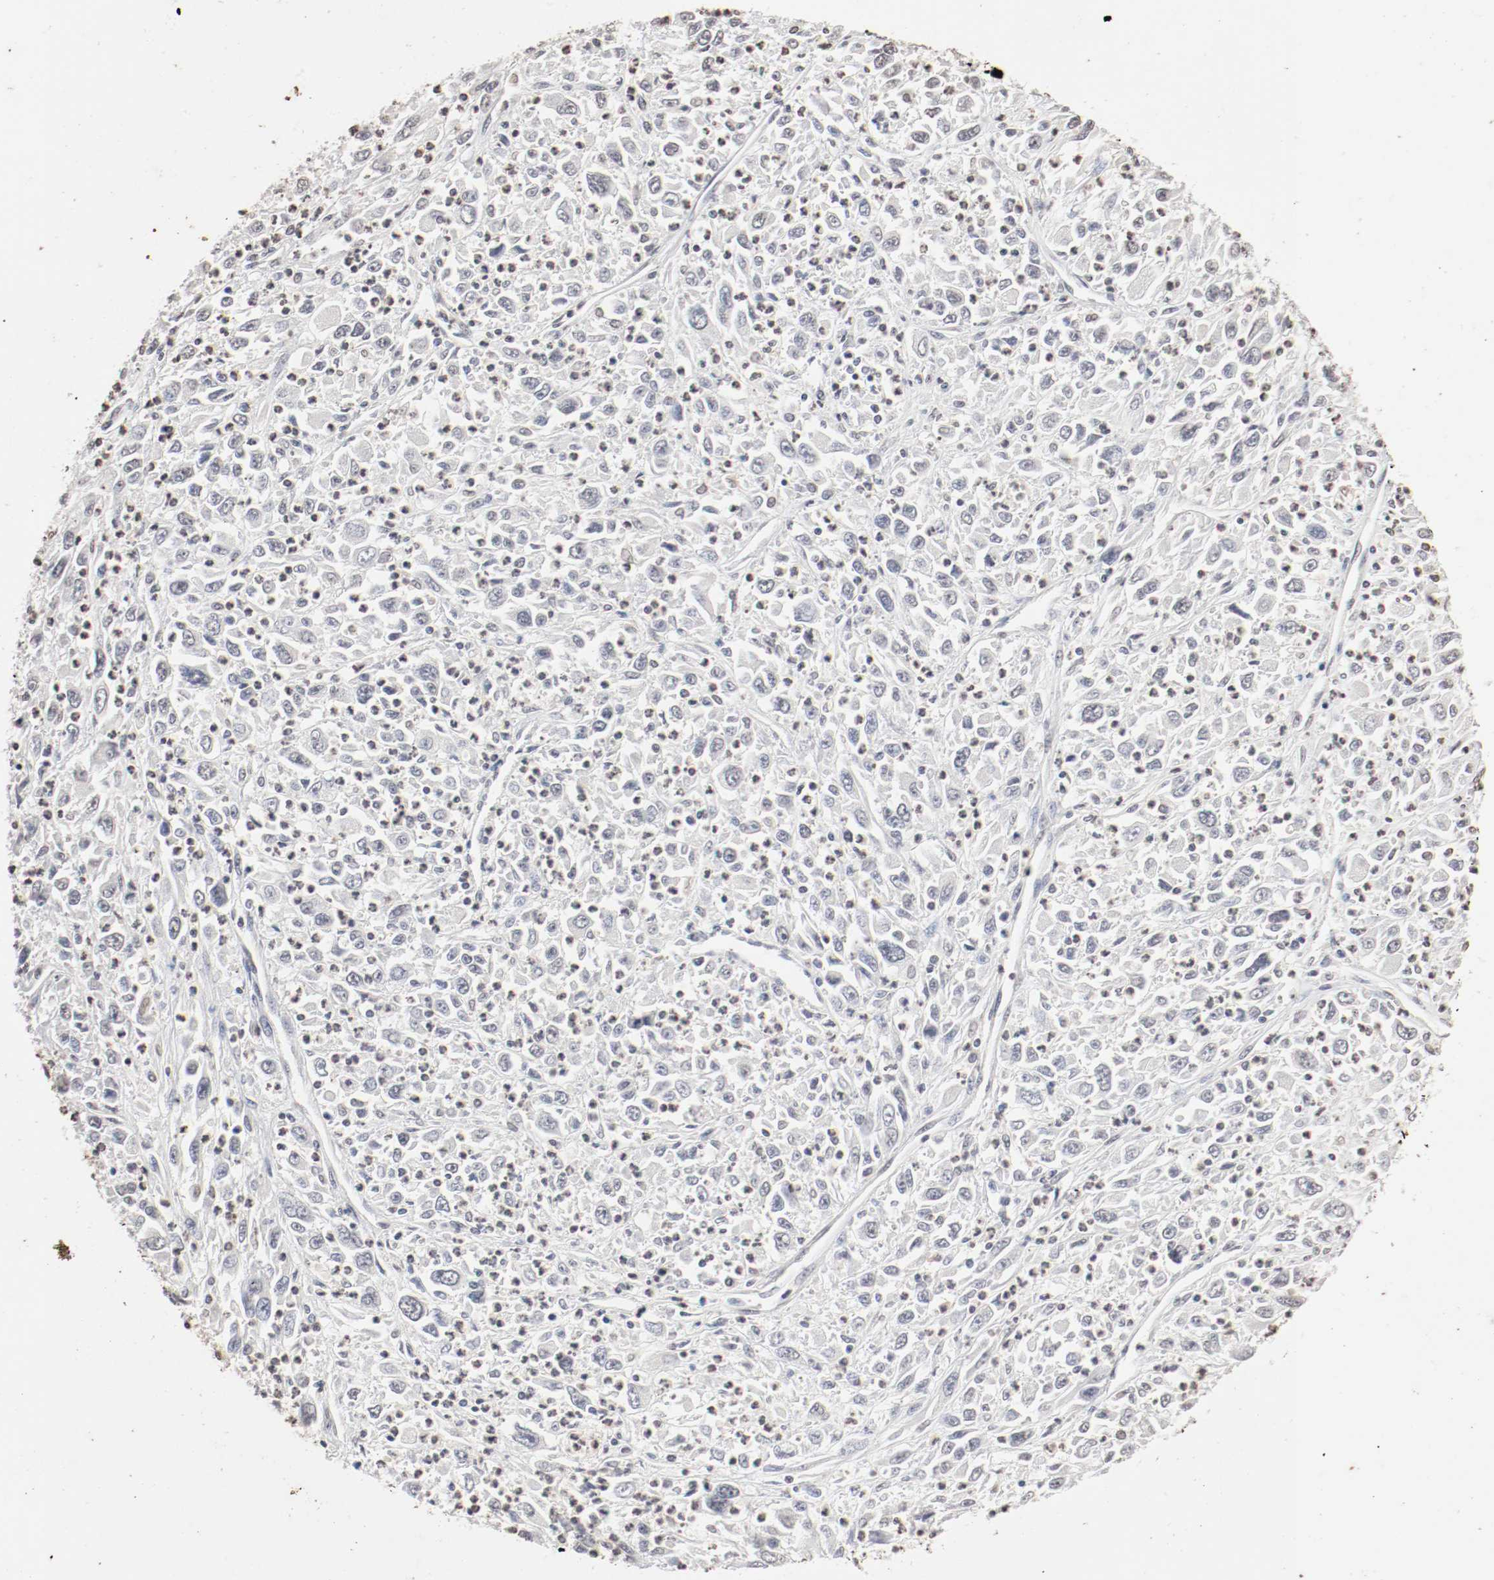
{"staining": {"intensity": "negative", "quantity": "none", "location": "none"}, "tissue": "melanoma", "cell_type": "Tumor cells", "image_type": "cancer", "snomed": [{"axis": "morphology", "description": "Malignant melanoma, Metastatic site"}, {"axis": "topography", "description": "Skin"}], "caption": "Immunohistochemistry photomicrograph of neoplastic tissue: melanoma stained with DAB displays no significant protein staining in tumor cells.", "gene": "WASL", "patient": {"sex": "female", "age": 56}}